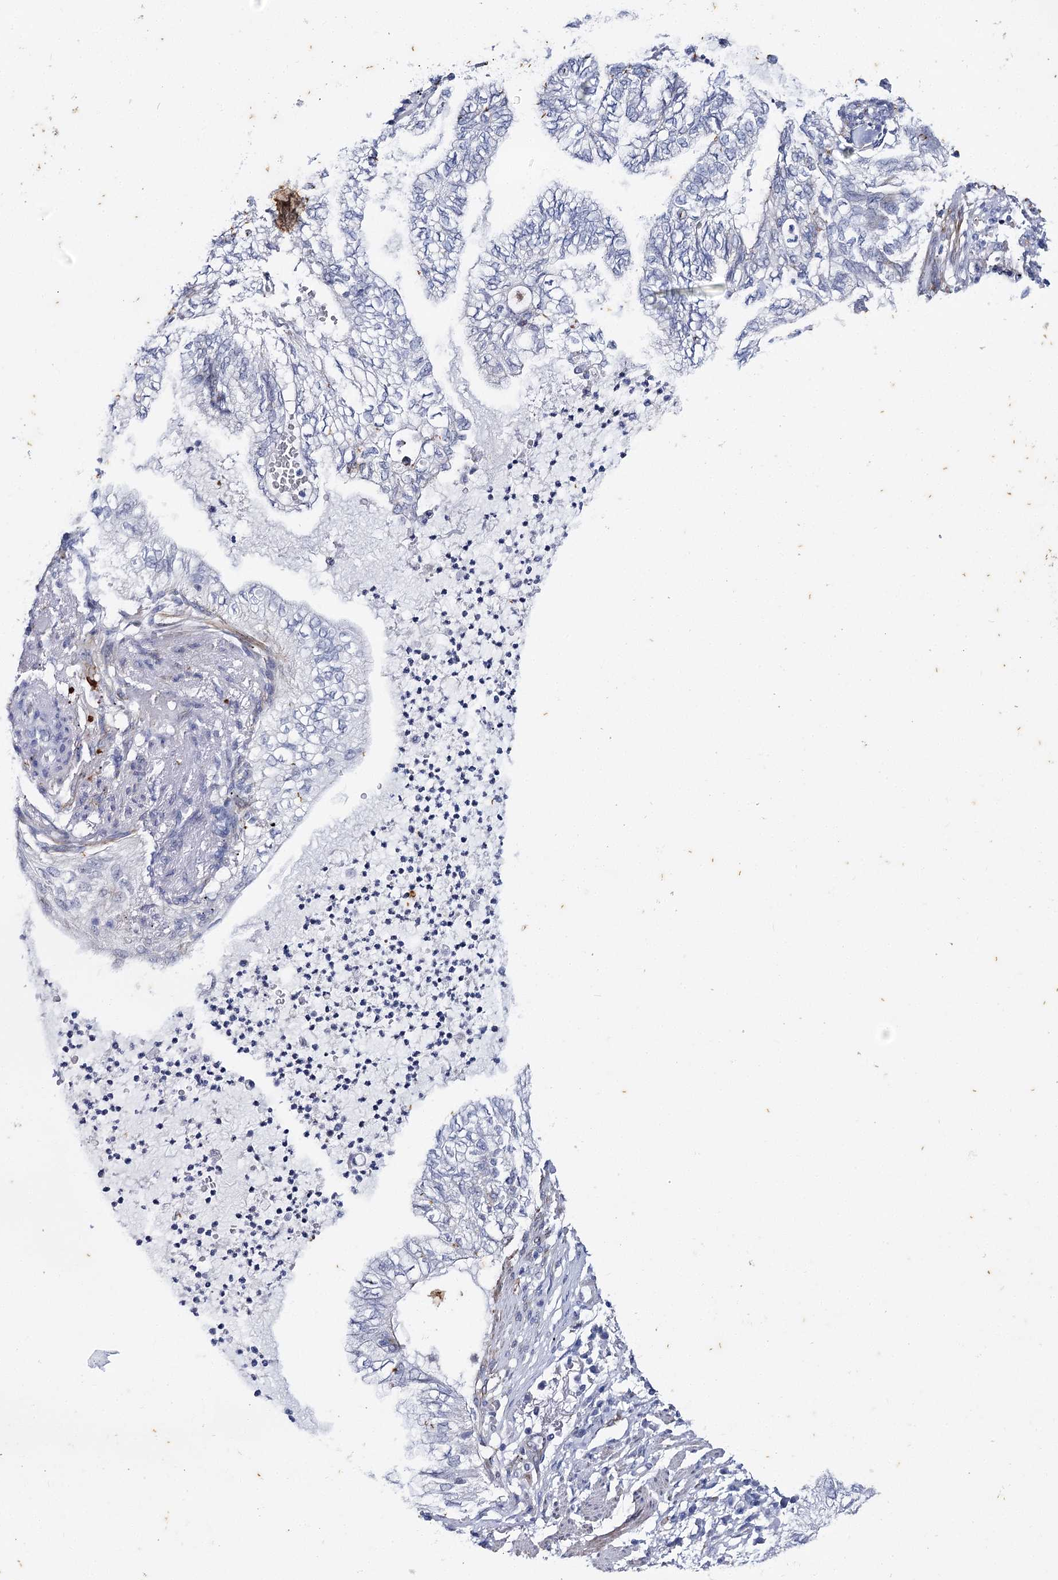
{"staining": {"intensity": "negative", "quantity": "none", "location": "none"}, "tissue": "lung cancer", "cell_type": "Tumor cells", "image_type": "cancer", "snomed": [{"axis": "morphology", "description": "Adenocarcinoma, NOS"}, {"axis": "topography", "description": "Lung"}], "caption": "The immunohistochemistry (IHC) photomicrograph has no significant positivity in tumor cells of lung cancer (adenocarcinoma) tissue. (Stains: DAB (3,3'-diaminobenzidine) IHC with hematoxylin counter stain, Microscopy: brightfield microscopy at high magnification).", "gene": "AGXT2", "patient": {"sex": "female", "age": 70}}